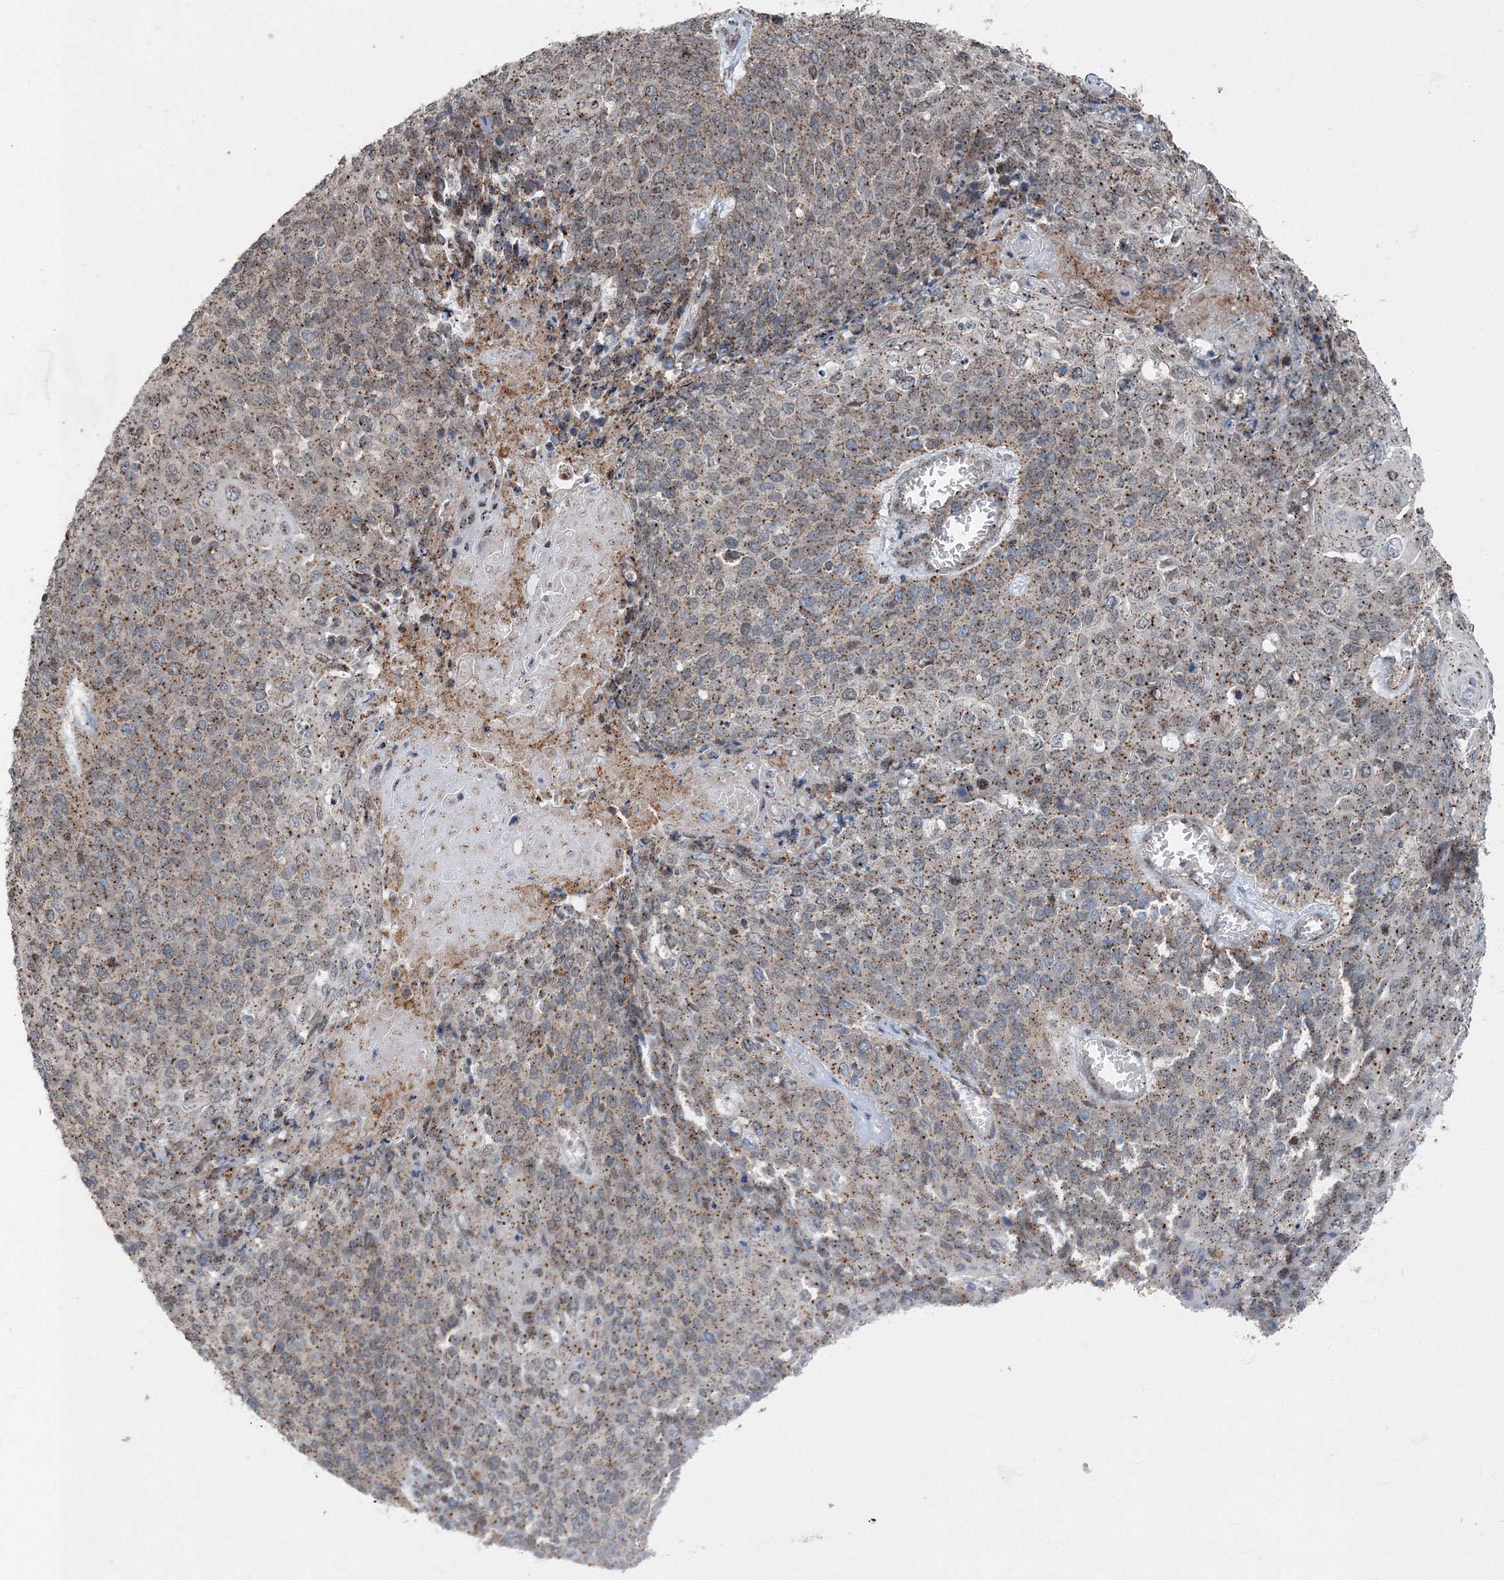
{"staining": {"intensity": "moderate", "quantity": ">75%", "location": "cytoplasmic/membranous"}, "tissue": "cervical cancer", "cell_type": "Tumor cells", "image_type": "cancer", "snomed": [{"axis": "morphology", "description": "Squamous cell carcinoma, NOS"}, {"axis": "topography", "description": "Cervix"}], "caption": "DAB immunohistochemical staining of cervical cancer (squamous cell carcinoma) shows moderate cytoplasmic/membranous protein expression in approximately >75% of tumor cells.", "gene": "AASDH", "patient": {"sex": "female", "age": 39}}